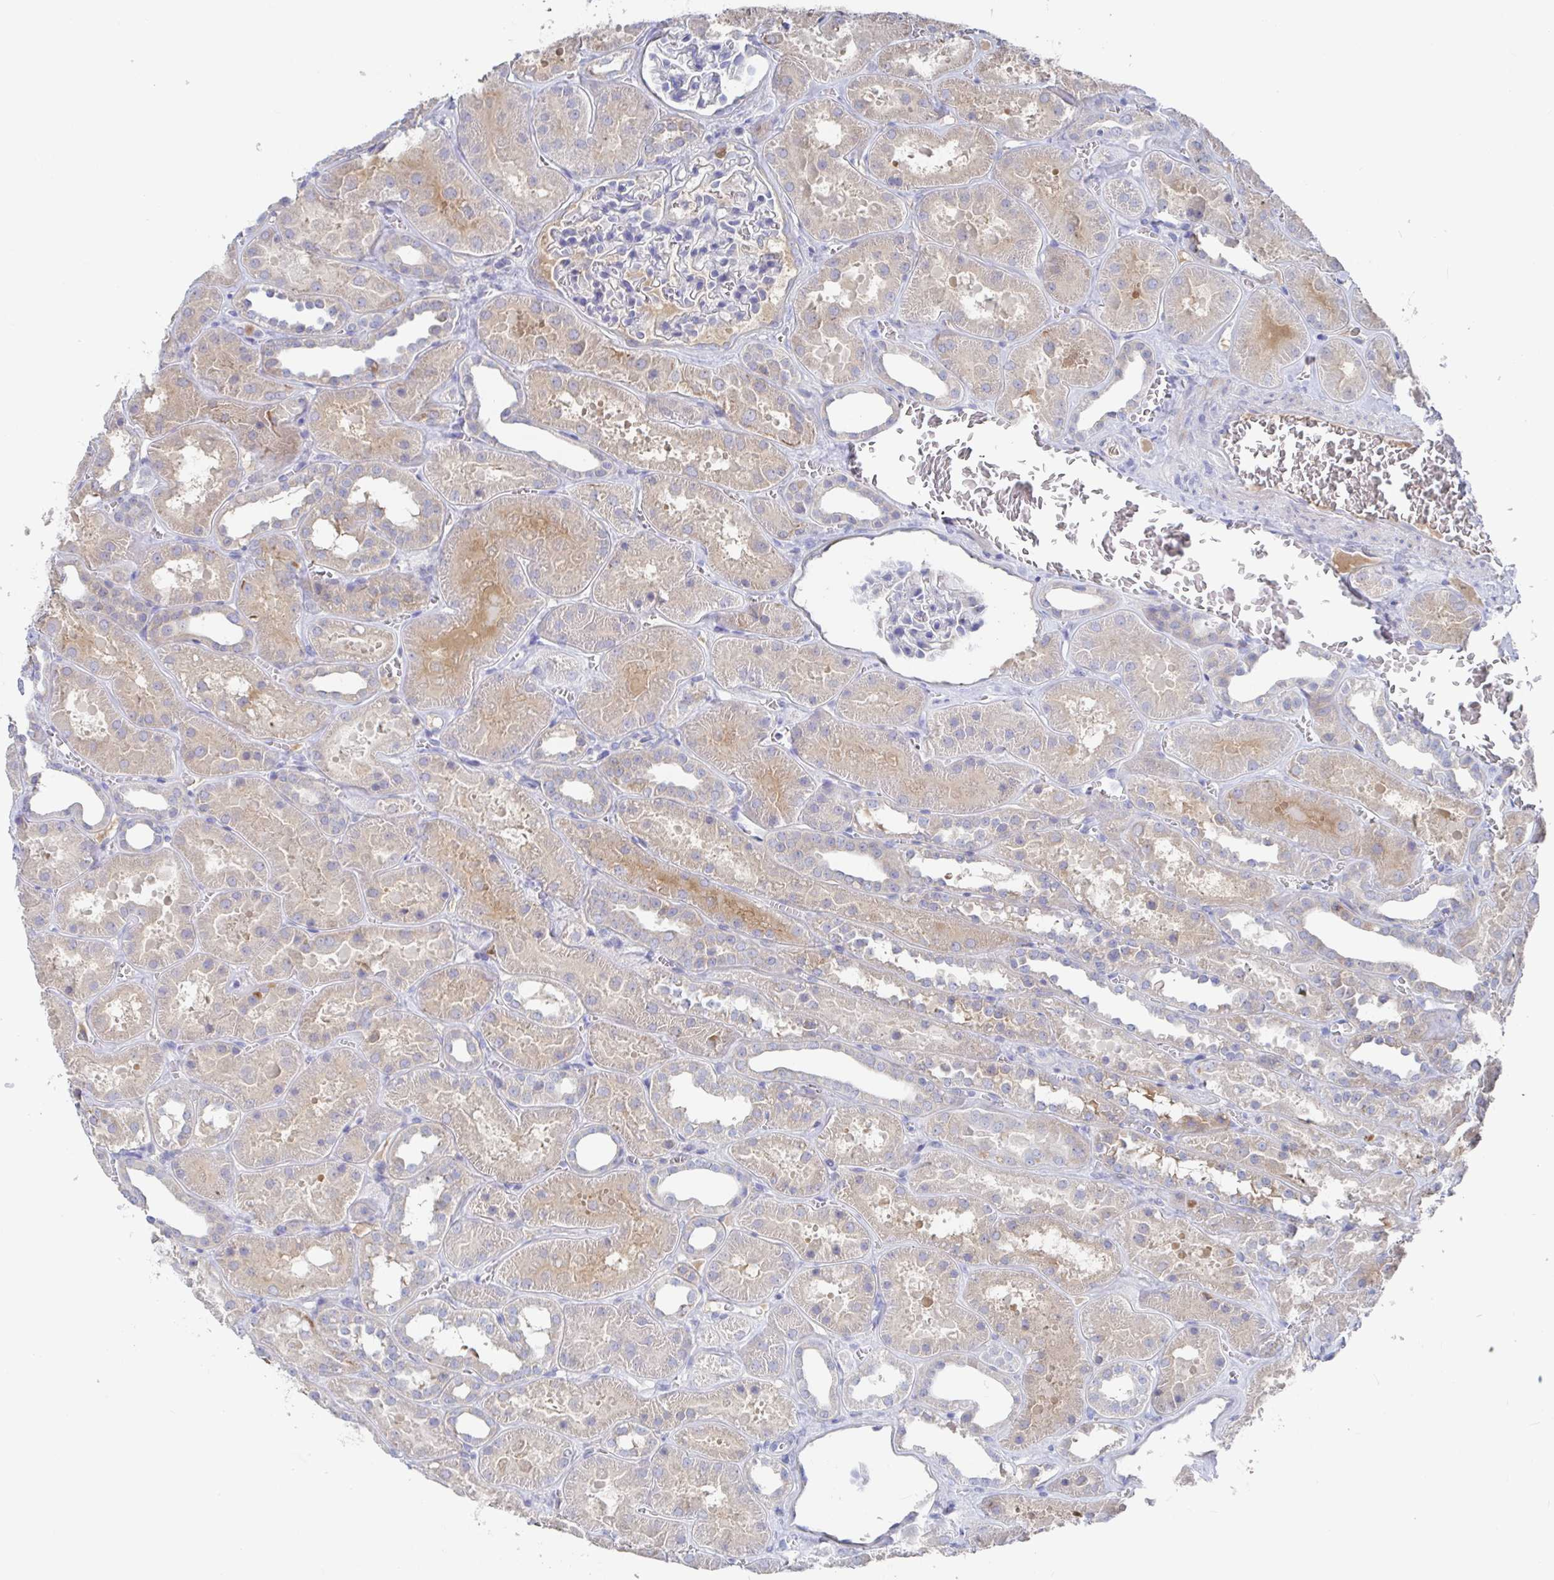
{"staining": {"intensity": "negative", "quantity": "none", "location": "none"}, "tissue": "kidney", "cell_type": "Cells in glomeruli", "image_type": "normal", "snomed": [{"axis": "morphology", "description": "Normal tissue, NOS"}, {"axis": "topography", "description": "Kidney"}], "caption": "Histopathology image shows no protein positivity in cells in glomeruli of benign kidney.", "gene": "GPR148", "patient": {"sex": "female", "age": 41}}